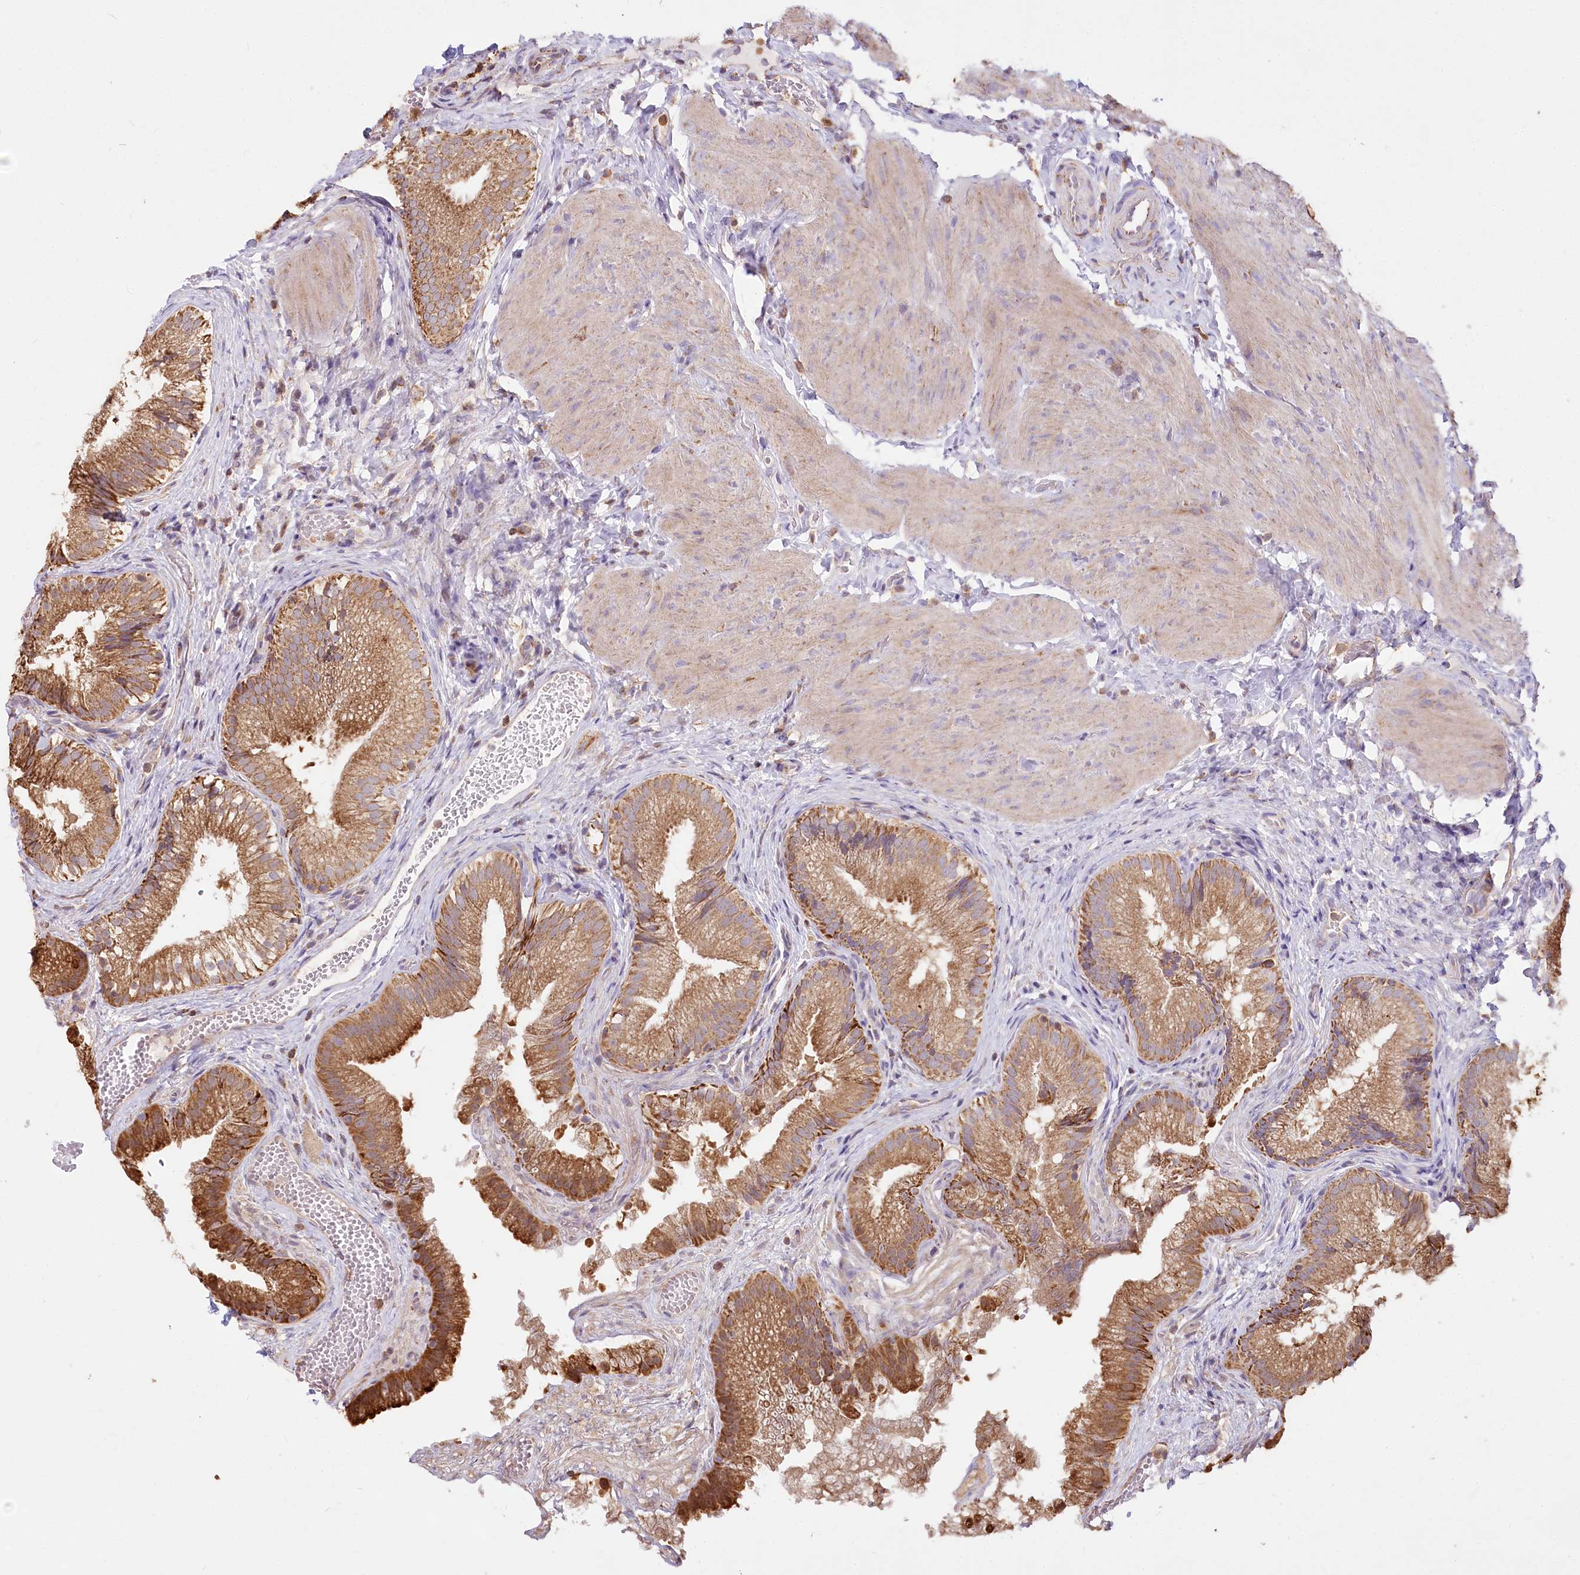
{"staining": {"intensity": "moderate", "quantity": ">75%", "location": "cytoplasmic/membranous"}, "tissue": "gallbladder", "cell_type": "Glandular cells", "image_type": "normal", "snomed": [{"axis": "morphology", "description": "Normal tissue, NOS"}, {"axis": "topography", "description": "Gallbladder"}], "caption": "The immunohistochemical stain shows moderate cytoplasmic/membranous staining in glandular cells of benign gallbladder. The protein is shown in brown color, while the nuclei are stained blue.", "gene": "TASOR2", "patient": {"sex": "female", "age": 30}}